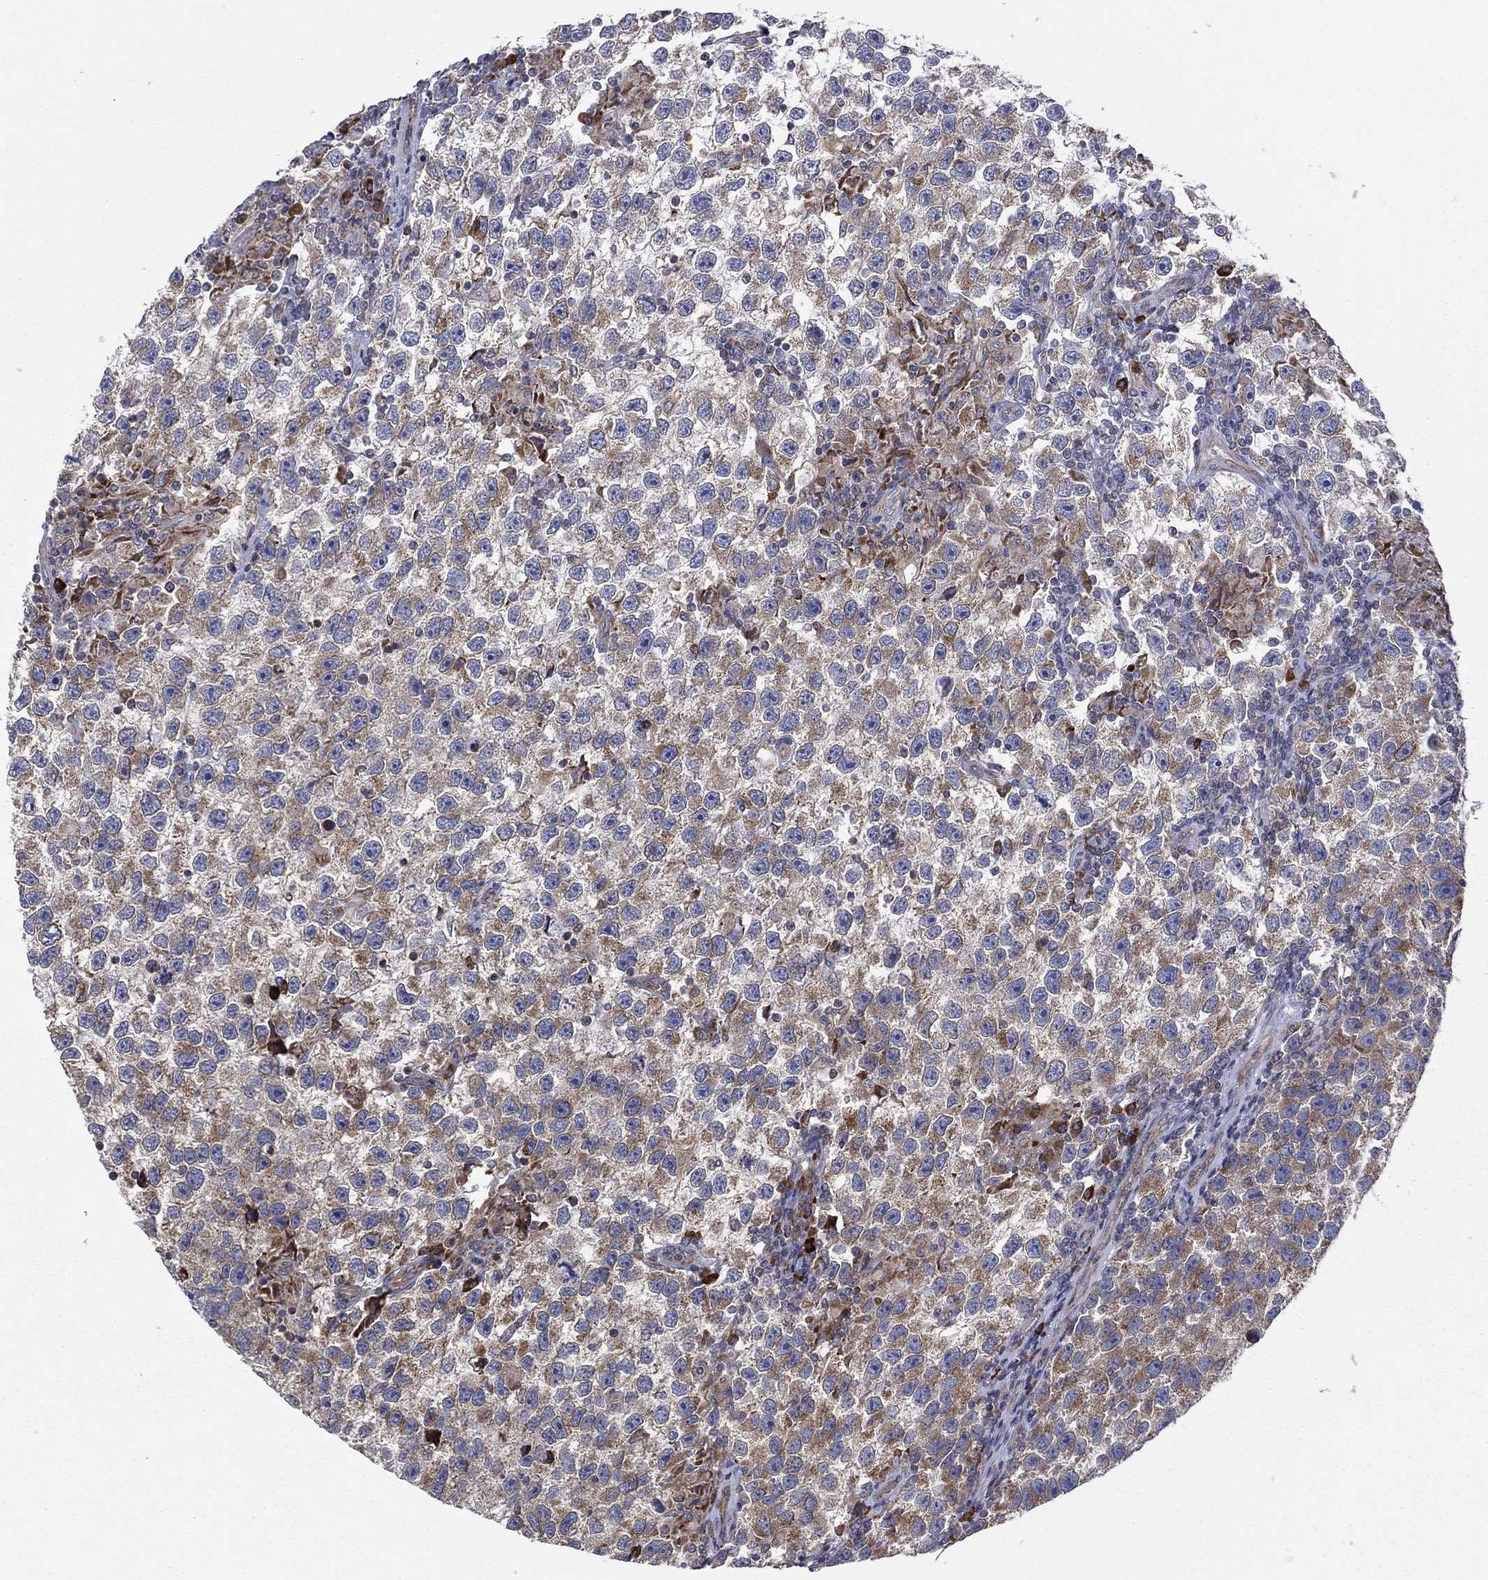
{"staining": {"intensity": "moderate", "quantity": "25%-75%", "location": "cytoplasmic/membranous"}, "tissue": "testis cancer", "cell_type": "Tumor cells", "image_type": "cancer", "snomed": [{"axis": "morphology", "description": "Seminoma, NOS"}, {"axis": "topography", "description": "Testis"}], "caption": "Protein expression analysis of testis cancer displays moderate cytoplasmic/membranous positivity in approximately 25%-75% of tumor cells.", "gene": "C20orf96", "patient": {"sex": "male", "age": 26}}